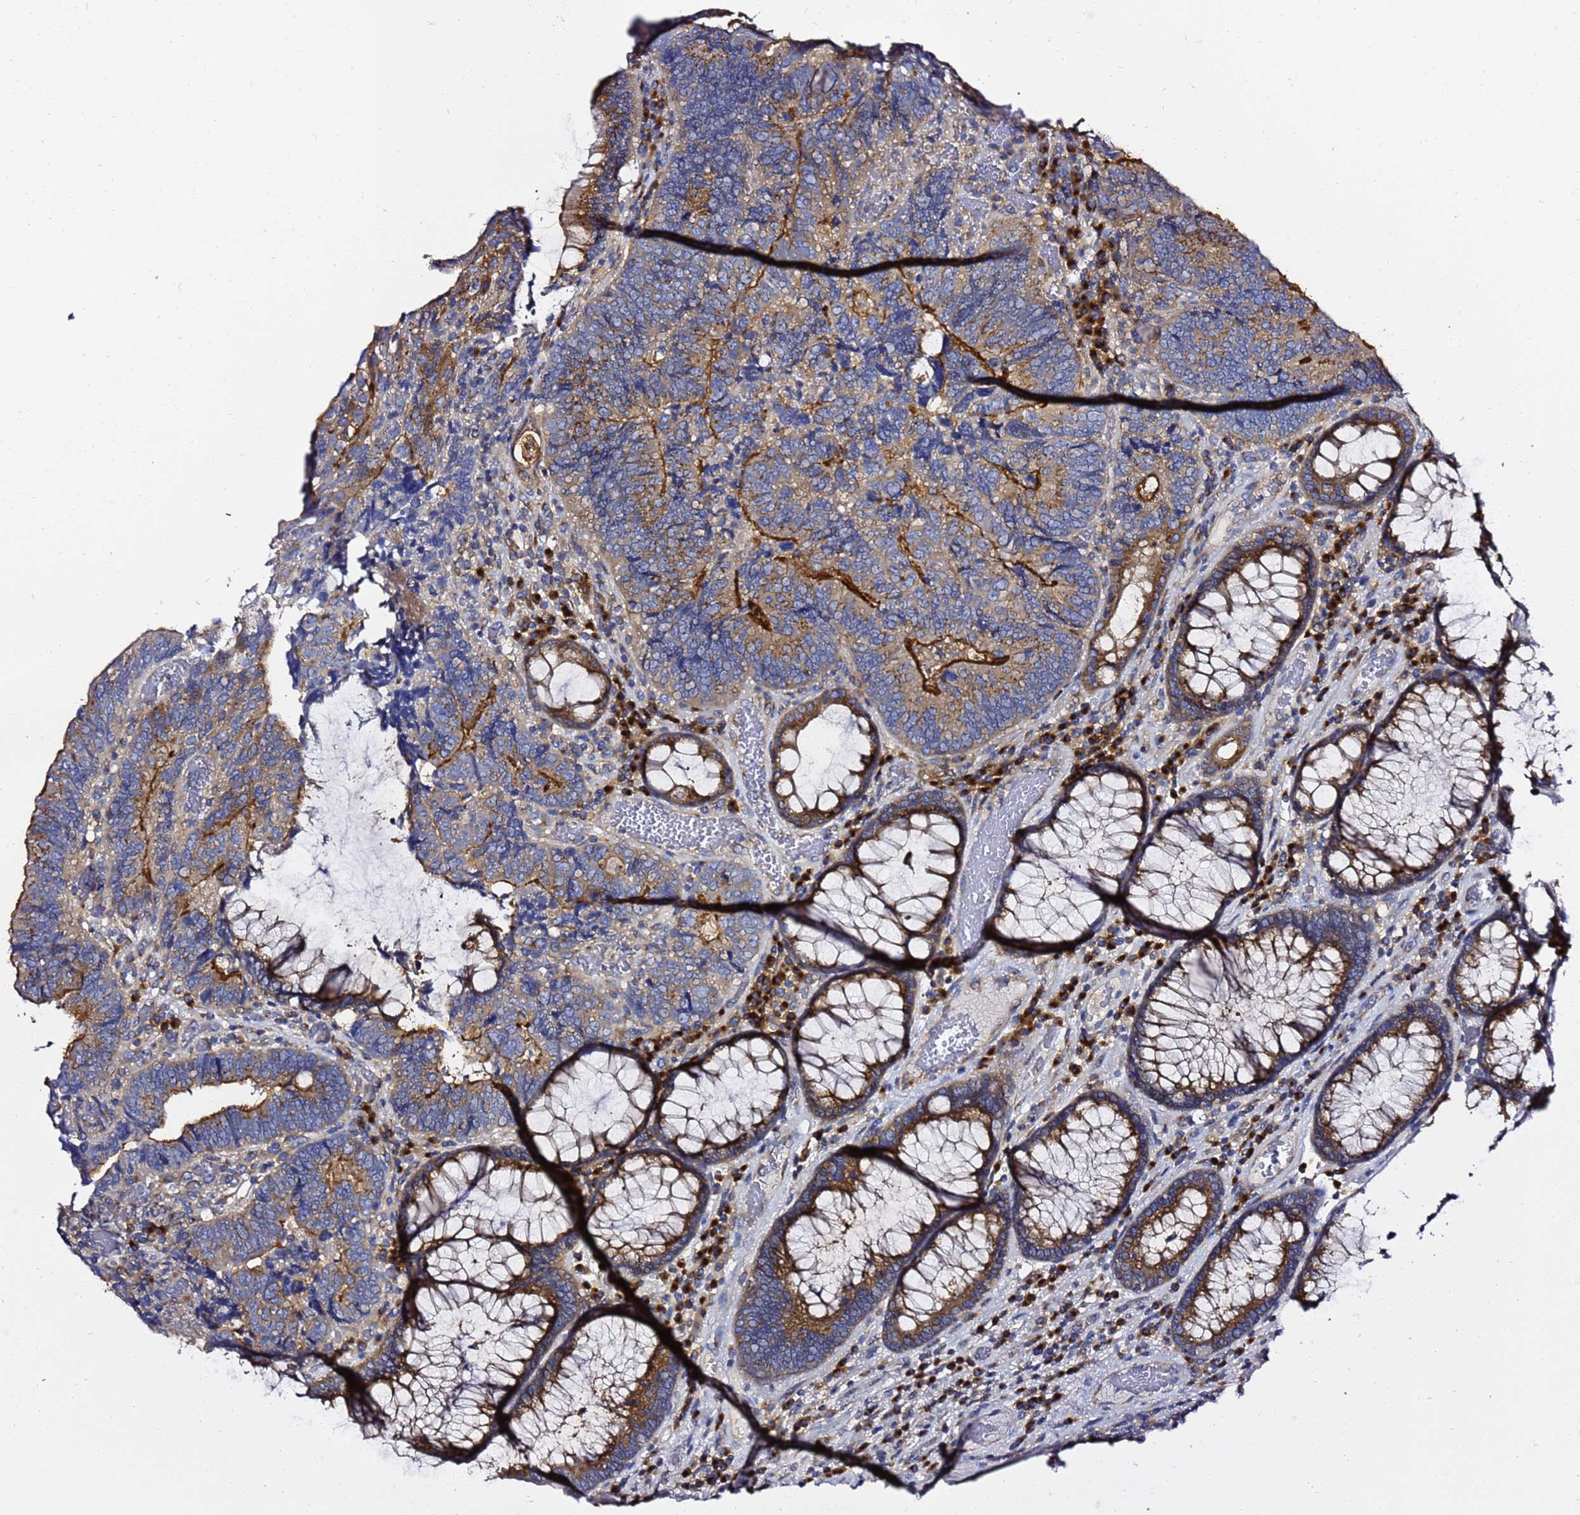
{"staining": {"intensity": "strong", "quantity": "<25%", "location": "cytoplasmic/membranous"}, "tissue": "colorectal cancer", "cell_type": "Tumor cells", "image_type": "cancer", "snomed": [{"axis": "morphology", "description": "Adenocarcinoma, NOS"}, {"axis": "topography", "description": "Colon"}], "caption": "Immunohistochemistry (IHC) of human colorectal adenocarcinoma reveals medium levels of strong cytoplasmic/membranous positivity in approximately <25% of tumor cells. The protein of interest is stained brown, and the nuclei are stained in blue (DAB IHC with brightfield microscopy, high magnification).", "gene": "ANAPC1", "patient": {"sex": "female", "age": 67}}